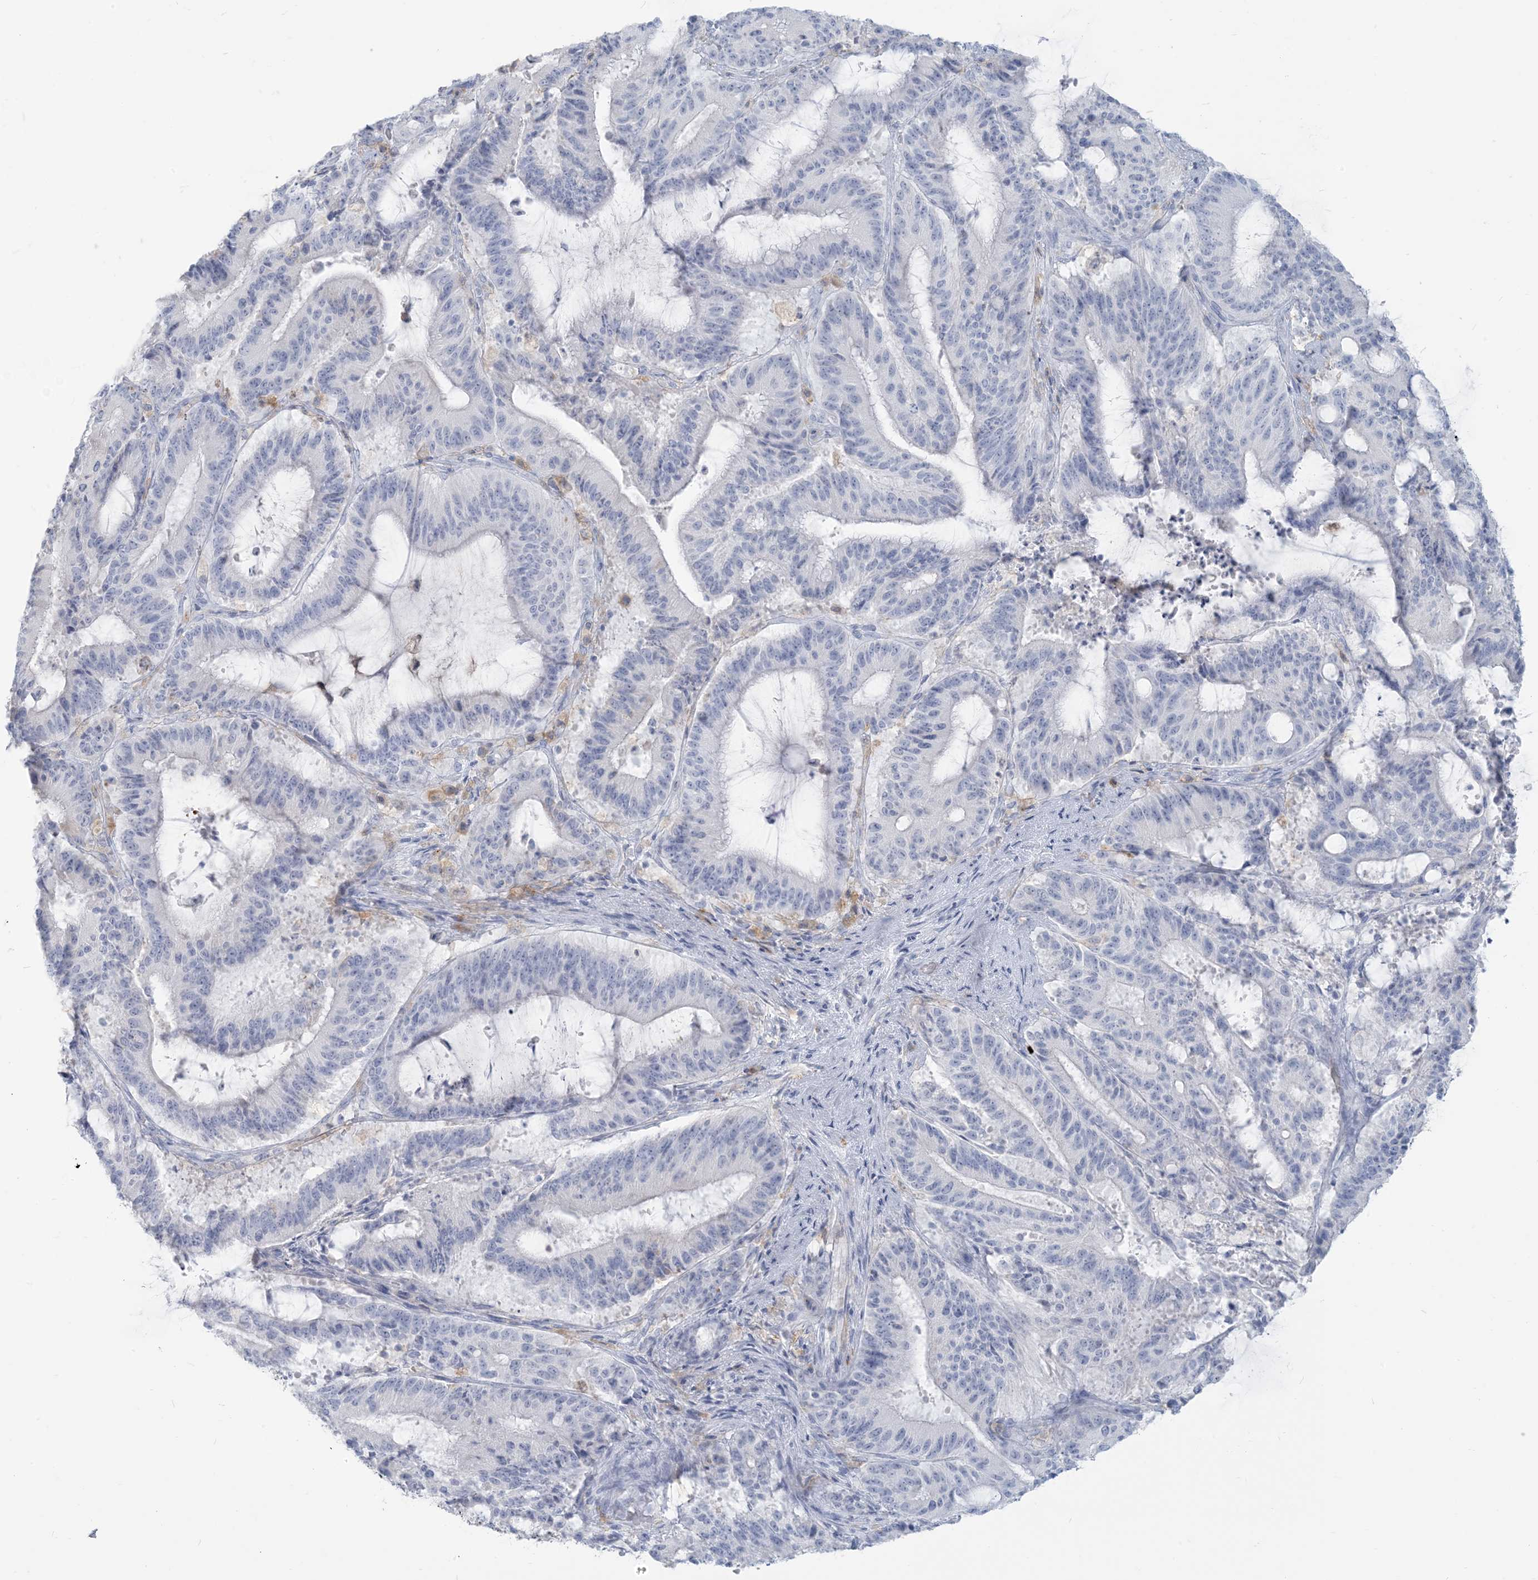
{"staining": {"intensity": "negative", "quantity": "none", "location": "none"}, "tissue": "liver cancer", "cell_type": "Tumor cells", "image_type": "cancer", "snomed": [{"axis": "morphology", "description": "Normal tissue, NOS"}, {"axis": "morphology", "description": "Cholangiocarcinoma"}, {"axis": "topography", "description": "Liver"}, {"axis": "topography", "description": "Peripheral nerve tissue"}], "caption": "Tumor cells show no significant staining in liver cholangiocarcinoma. Nuclei are stained in blue.", "gene": "HLA-DRB1", "patient": {"sex": "female", "age": 73}}